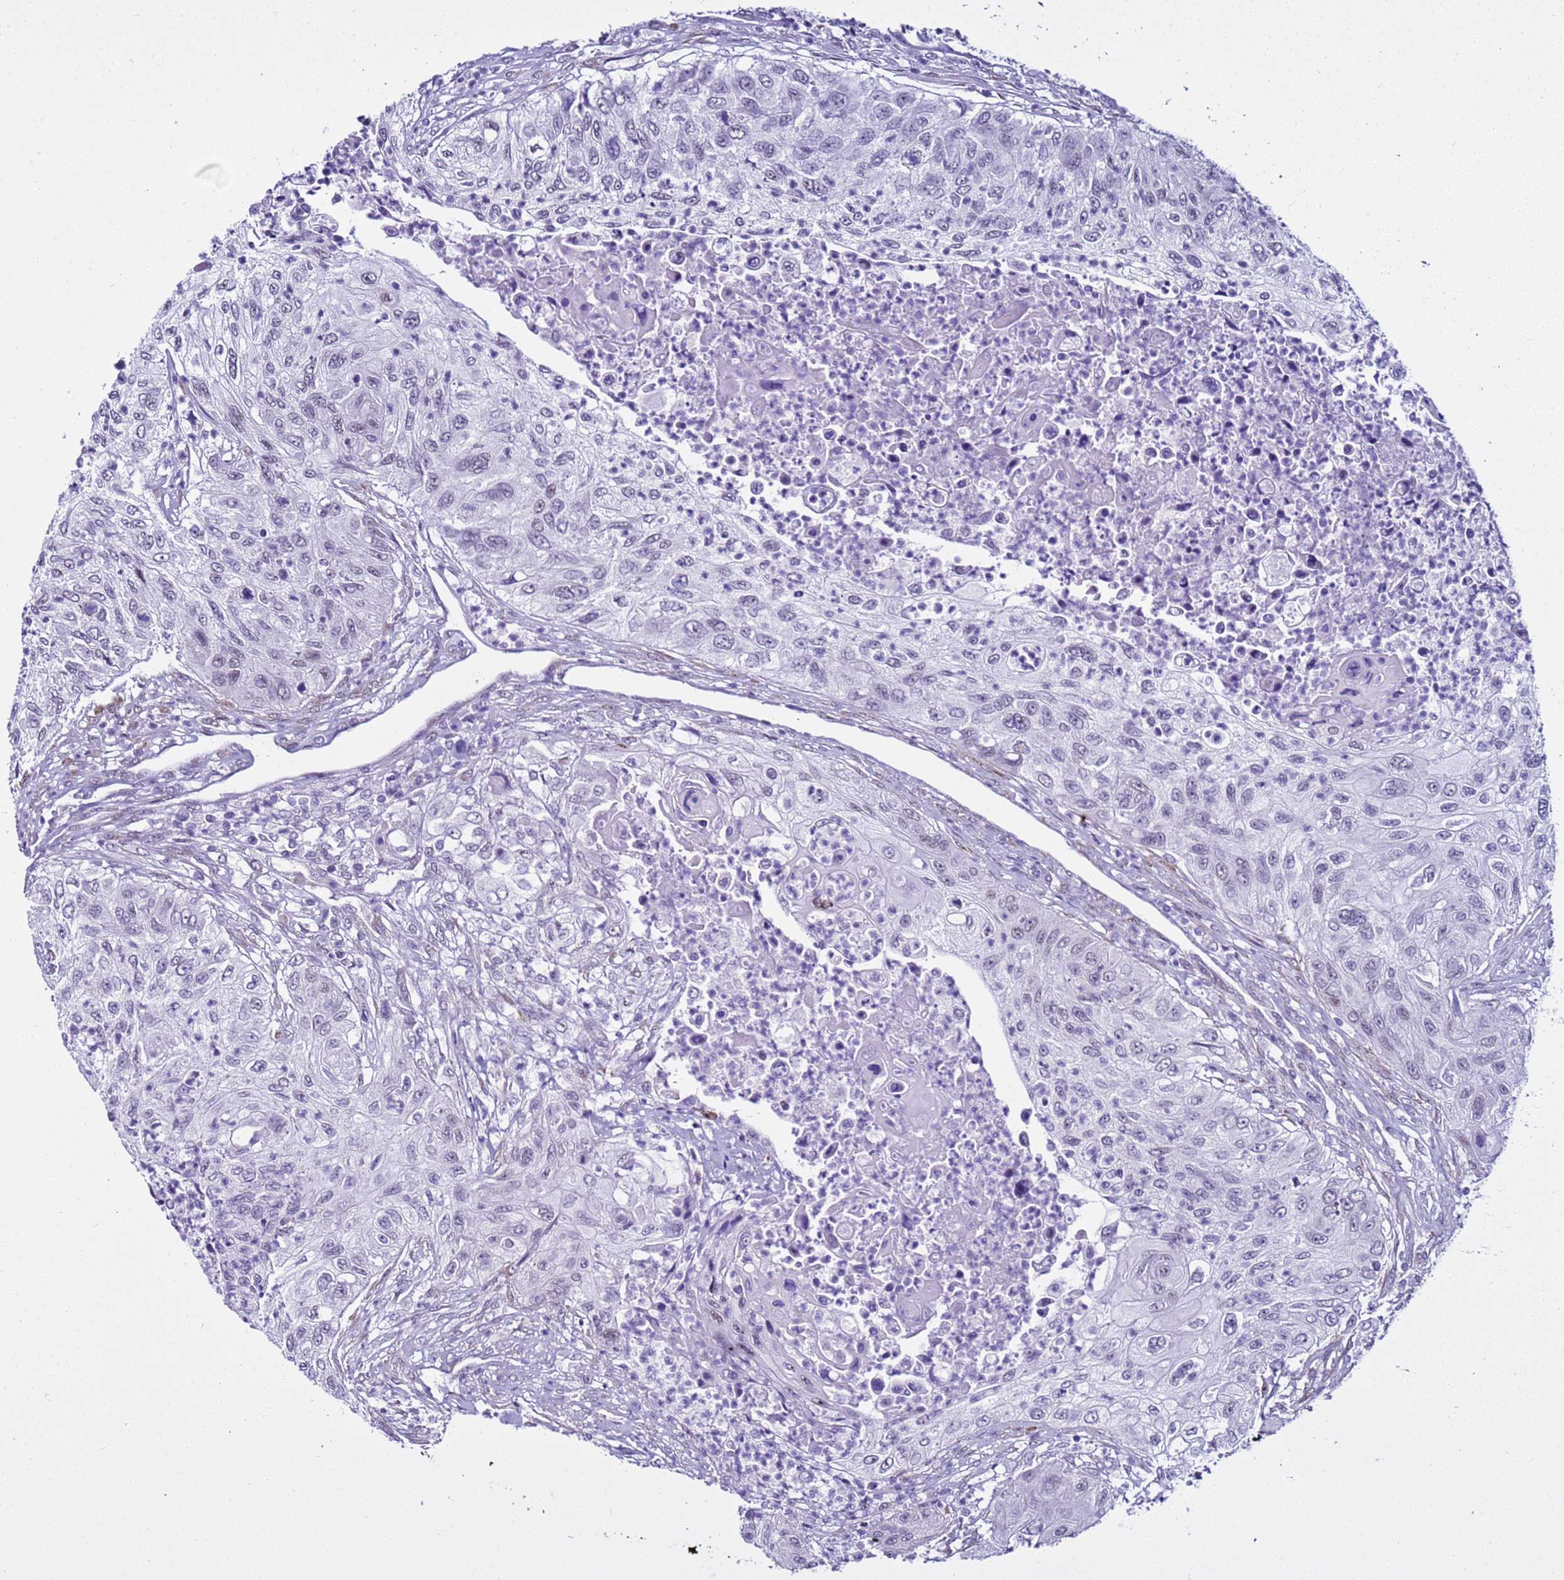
{"staining": {"intensity": "negative", "quantity": "none", "location": "none"}, "tissue": "urothelial cancer", "cell_type": "Tumor cells", "image_type": "cancer", "snomed": [{"axis": "morphology", "description": "Urothelial carcinoma, High grade"}, {"axis": "topography", "description": "Urinary bladder"}], "caption": "A micrograph of human high-grade urothelial carcinoma is negative for staining in tumor cells.", "gene": "LRRC10B", "patient": {"sex": "female", "age": 60}}